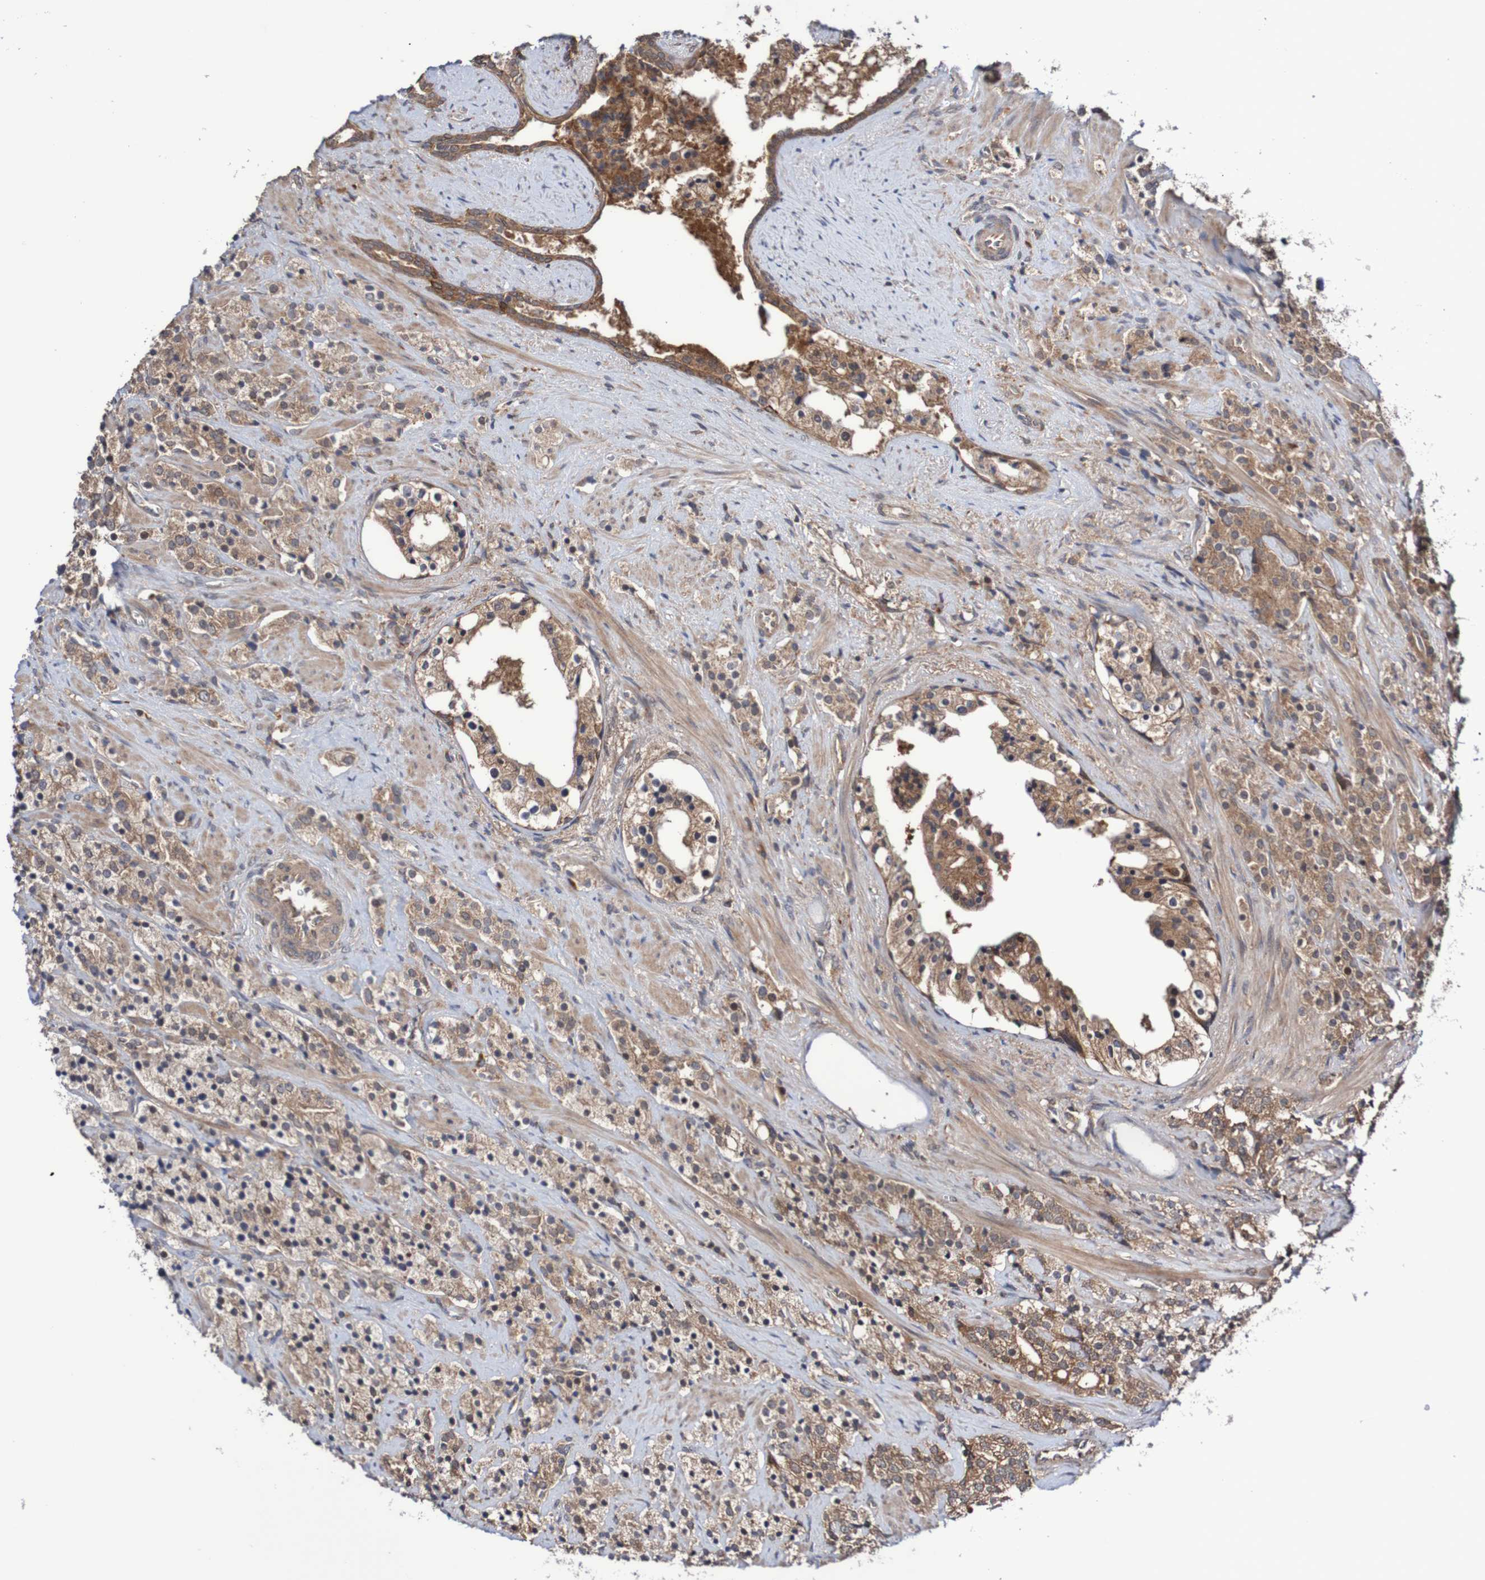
{"staining": {"intensity": "moderate", "quantity": ">75%", "location": "cytoplasmic/membranous"}, "tissue": "prostate cancer", "cell_type": "Tumor cells", "image_type": "cancer", "snomed": [{"axis": "morphology", "description": "Adenocarcinoma, High grade"}, {"axis": "topography", "description": "Prostate"}], "caption": "Prostate cancer (high-grade adenocarcinoma) stained with a brown dye demonstrates moderate cytoplasmic/membranous positive positivity in approximately >75% of tumor cells.", "gene": "PHPT1", "patient": {"sex": "male", "age": 71}}